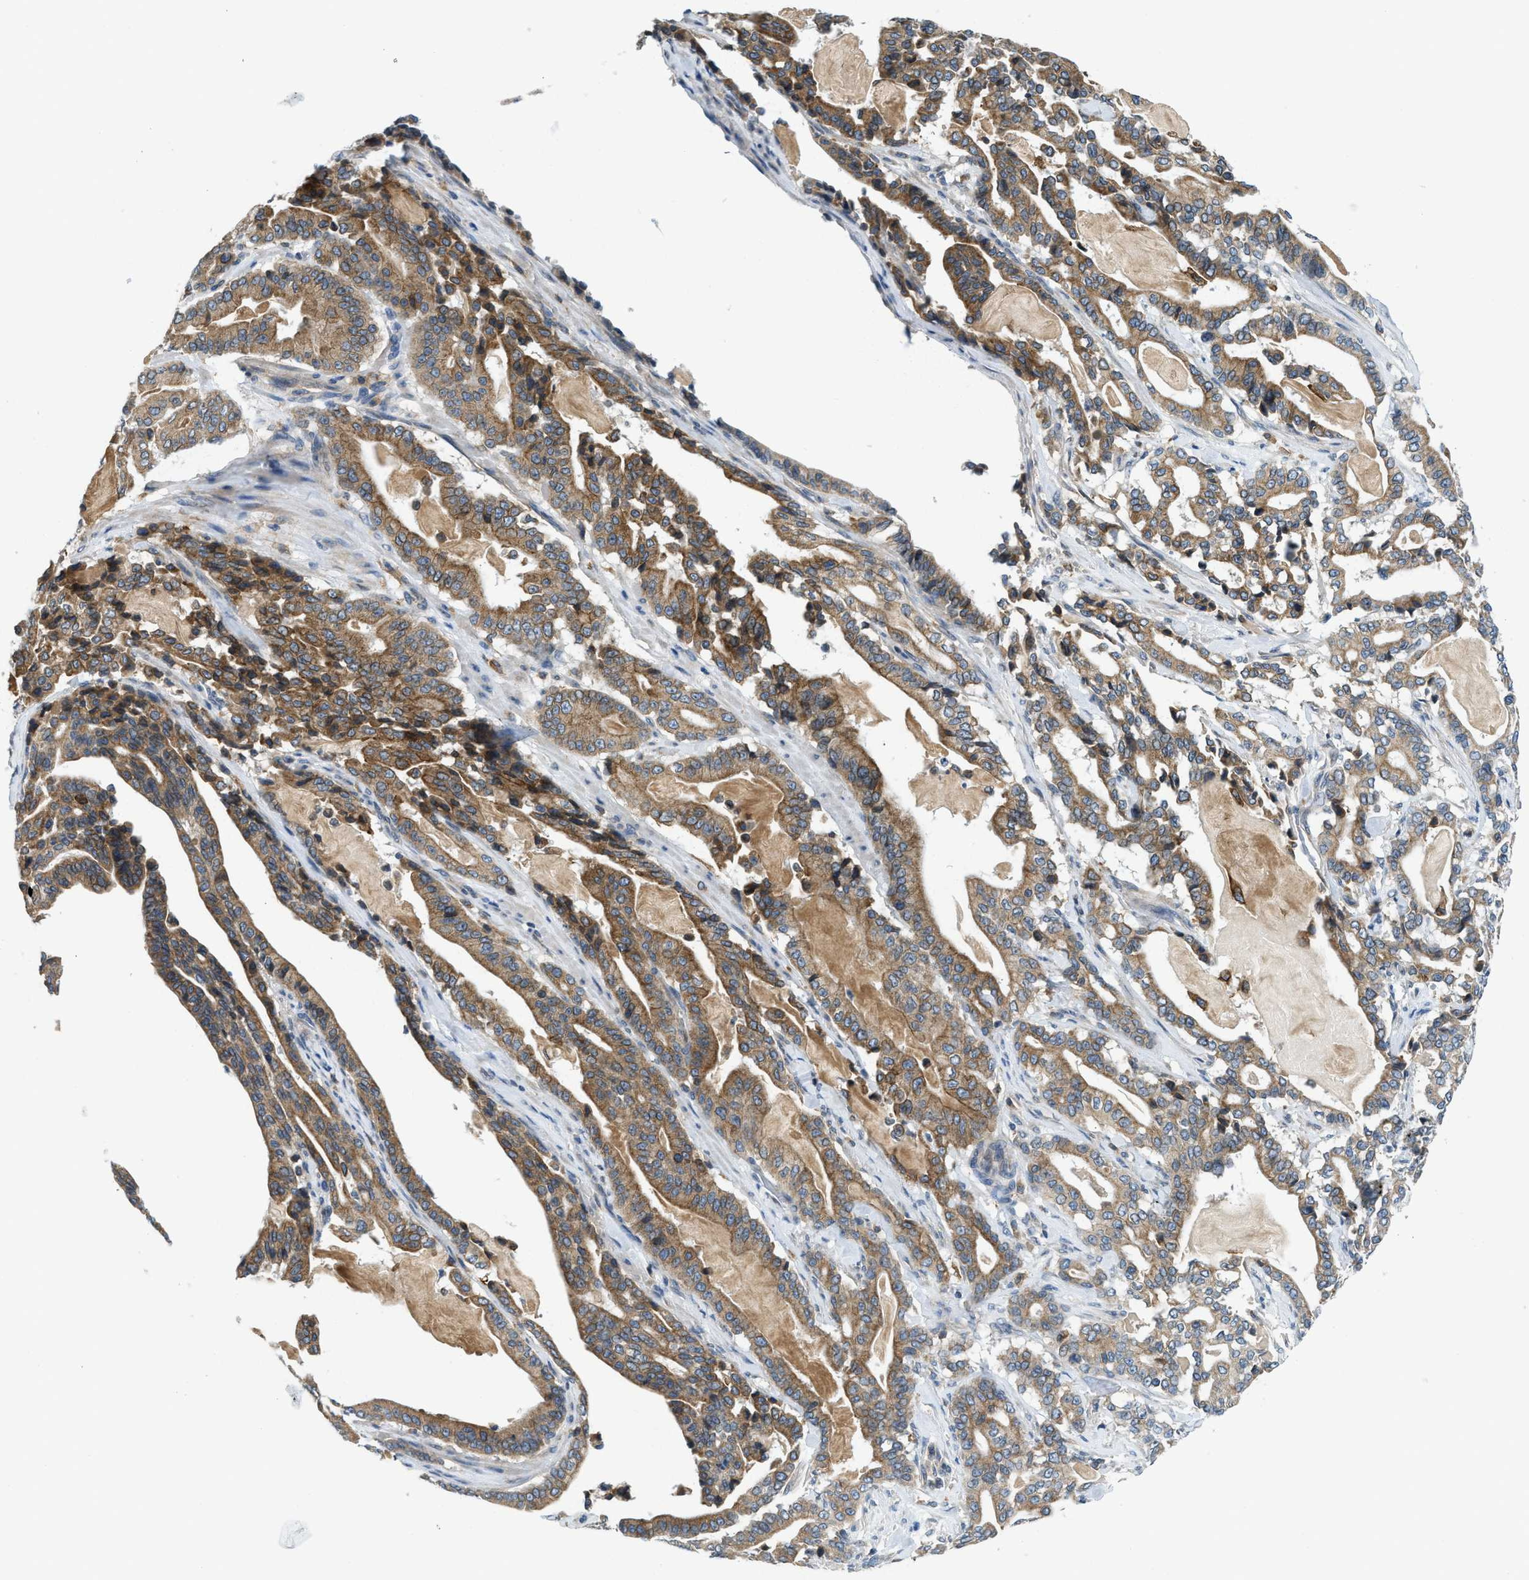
{"staining": {"intensity": "moderate", "quantity": ">75%", "location": "cytoplasmic/membranous"}, "tissue": "pancreatic cancer", "cell_type": "Tumor cells", "image_type": "cancer", "snomed": [{"axis": "morphology", "description": "Adenocarcinoma, NOS"}, {"axis": "topography", "description": "Pancreas"}], "caption": "Immunohistochemistry (IHC) photomicrograph of neoplastic tissue: human pancreatic cancer stained using immunohistochemistry (IHC) demonstrates medium levels of moderate protein expression localized specifically in the cytoplasmic/membranous of tumor cells, appearing as a cytoplasmic/membranous brown color.", "gene": "BCAP31", "patient": {"sex": "male", "age": 63}}